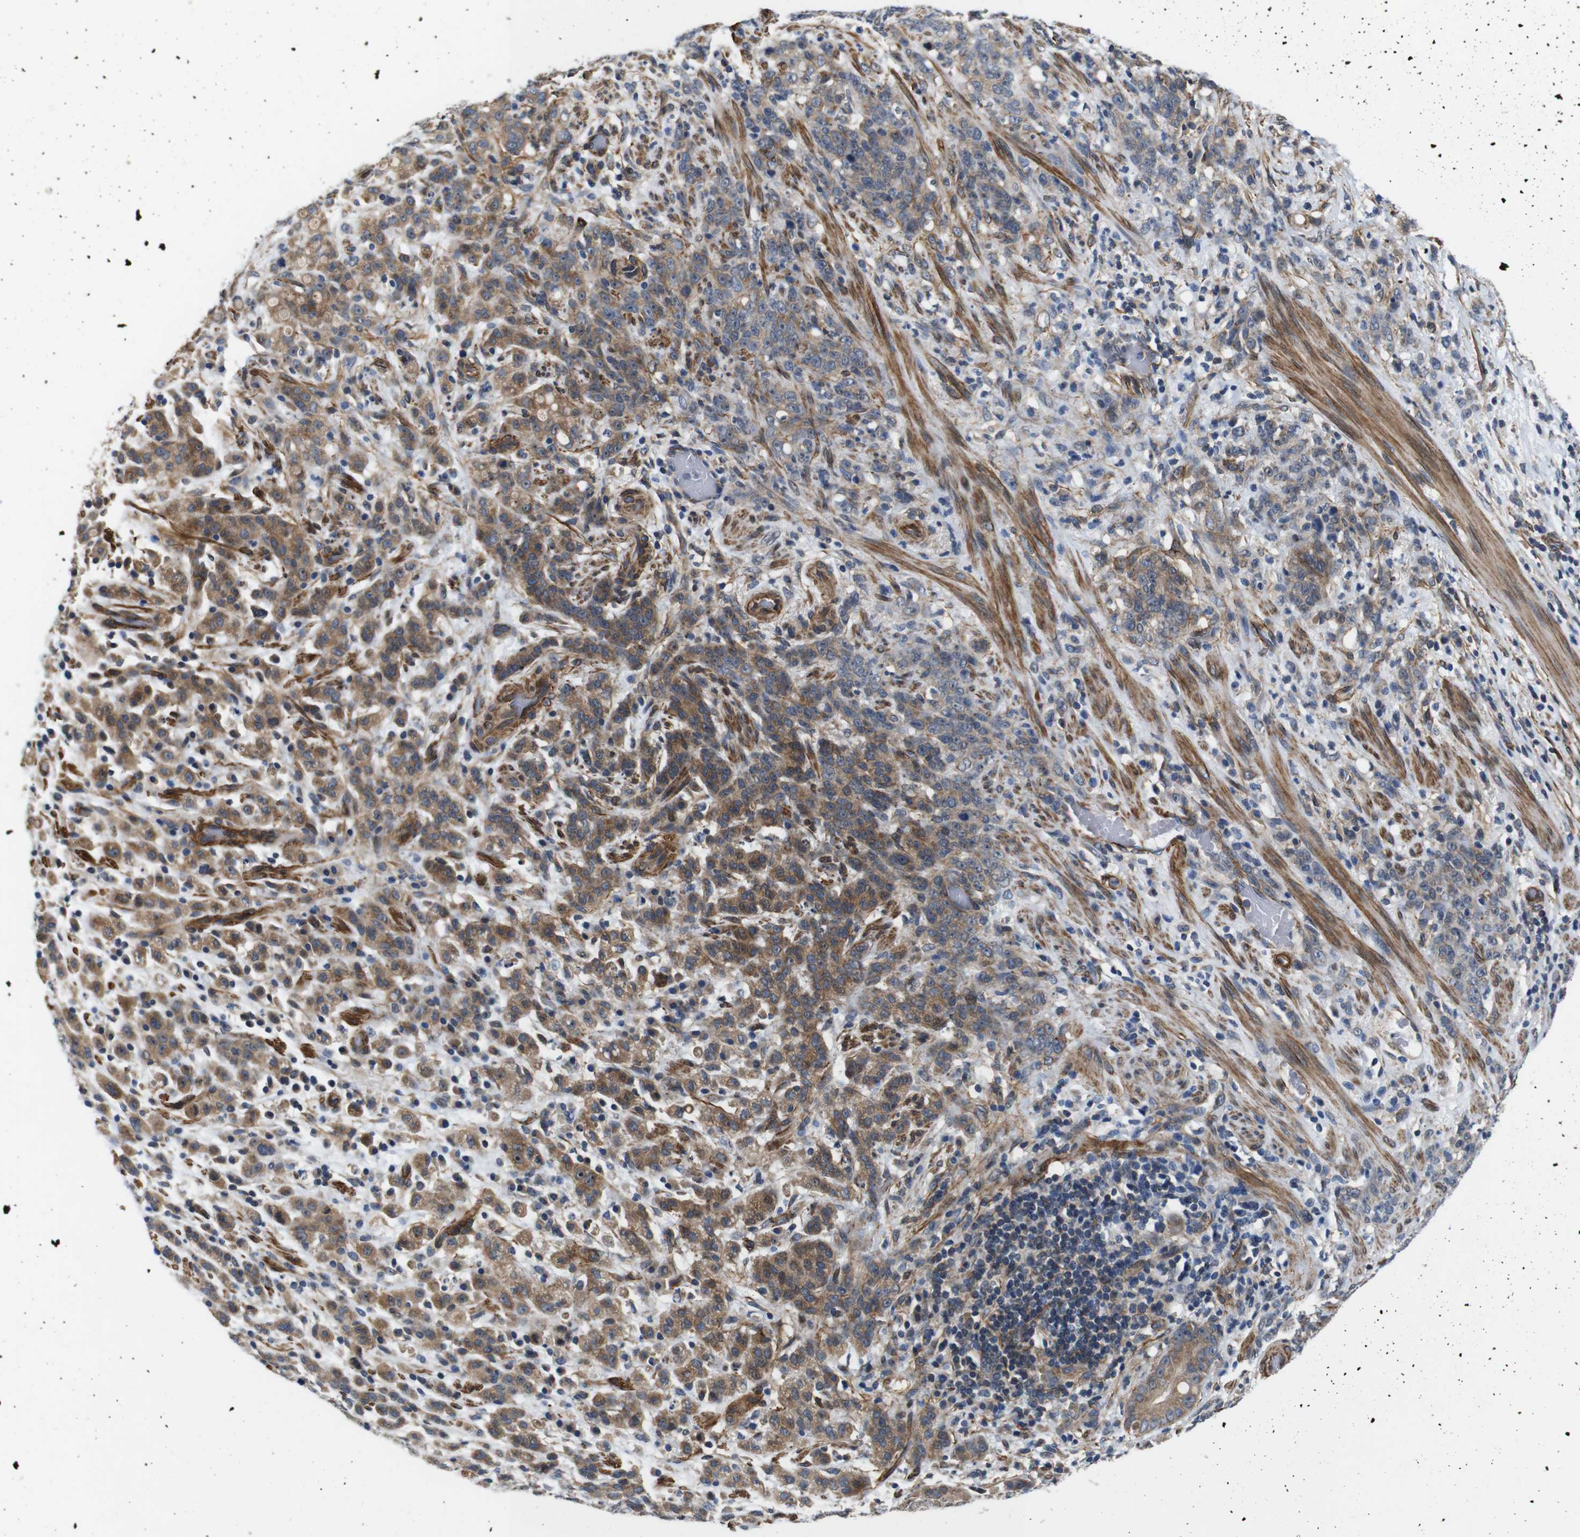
{"staining": {"intensity": "moderate", "quantity": ">75%", "location": "cytoplasmic/membranous"}, "tissue": "stomach cancer", "cell_type": "Tumor cells", "image_type": "cancer", "snomed": [{"axis": "morphology", "description": "Adenocarcinoma, NOS"}, {"axis": "topography", "description": "Stomach, lower"}], "caption": "Human stomach adenocarcinoma stained for a protein (brown) shows moderate cytoplasmic/membranous positive expression in approximately >75% of tumor cells.", "gene": "GGT7", "patient": {"sex": "male", "age": 88}}